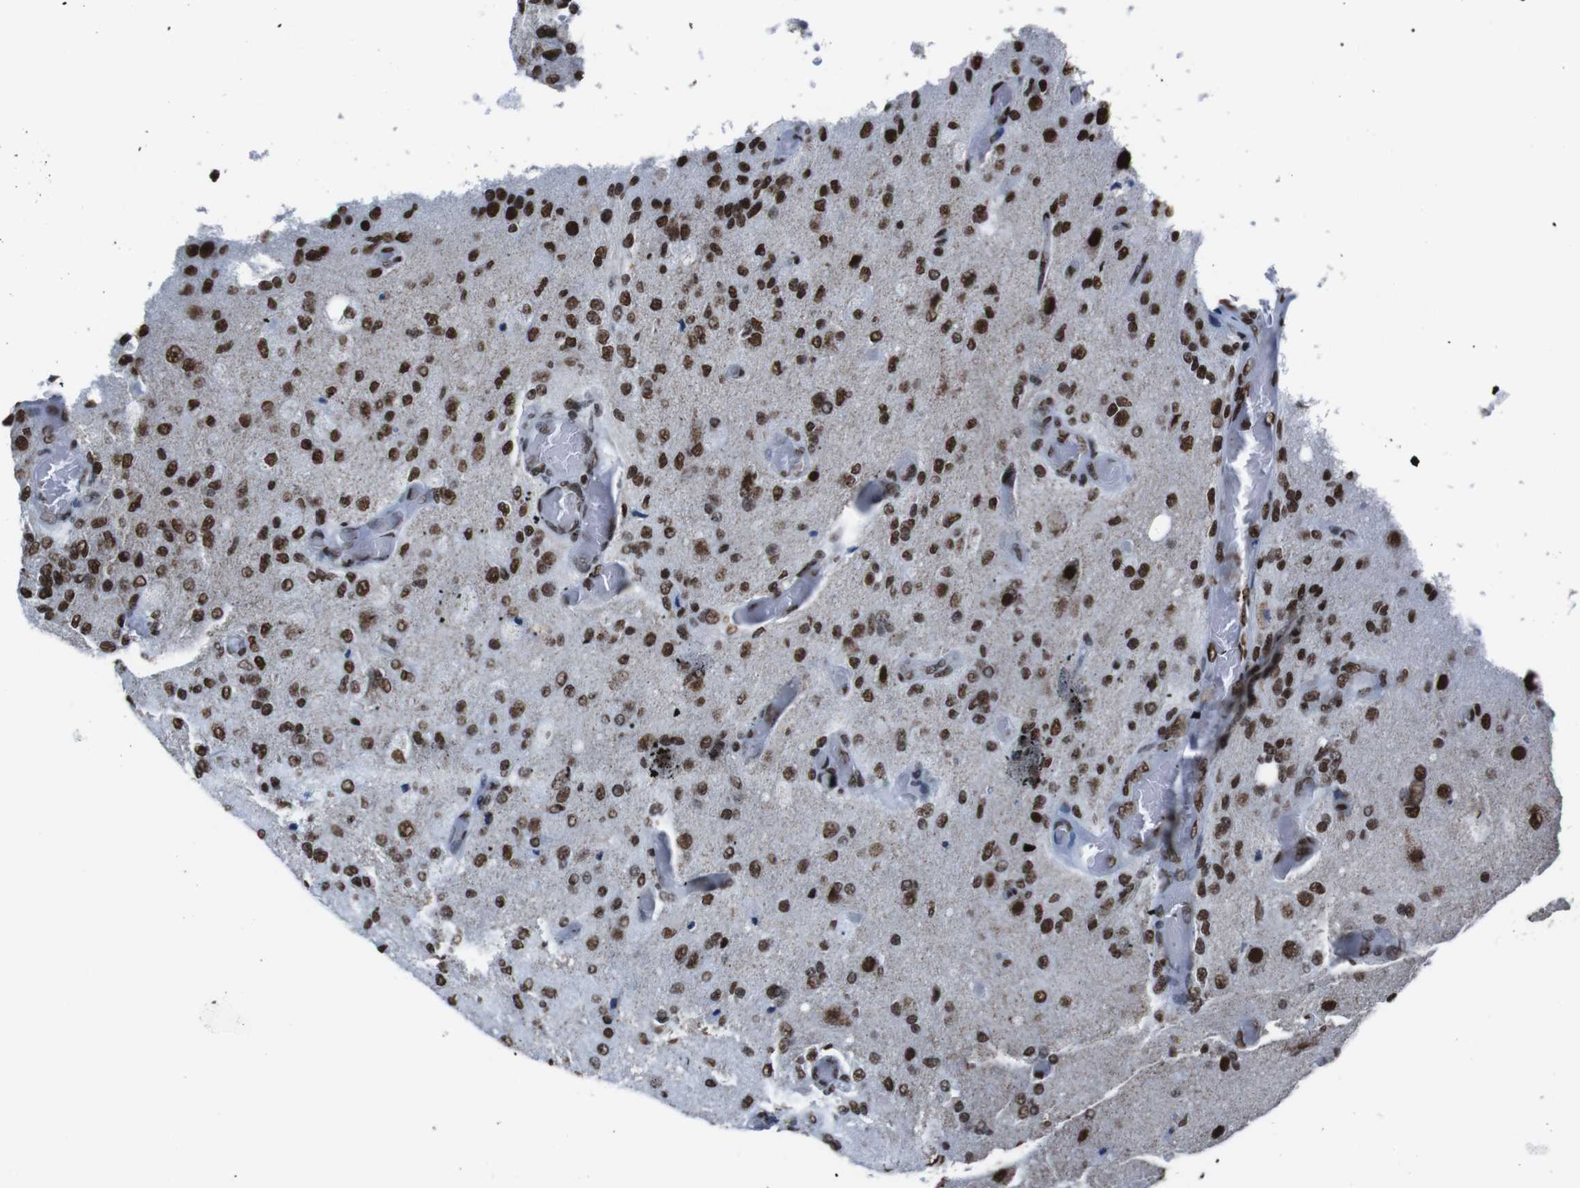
{"staining": {"intensity": "strong", "quantity": ">75%", "location": "nuclear"}, "tissue": "glioma", "cell_type": "Tumor cells", "image_type": "cancer", "snomed": [{"axis": "morphology", "description": "Normal tissue, NOS"}, {"axis": "morphology", "description": "Glioma, malignant, High grade"}, {"axis": "topography", "description": "Cerebral cortex"}], "caption": "Immunohistochemistry of malignant high-grade glioma displays high levels of strong nuclear staining in about >75% of tumor cells. Ihc stains the protein in brown and the nuclei are stained blue.", "gene": "ROMO1", "patient": {"sex": "male", "age": 77}}